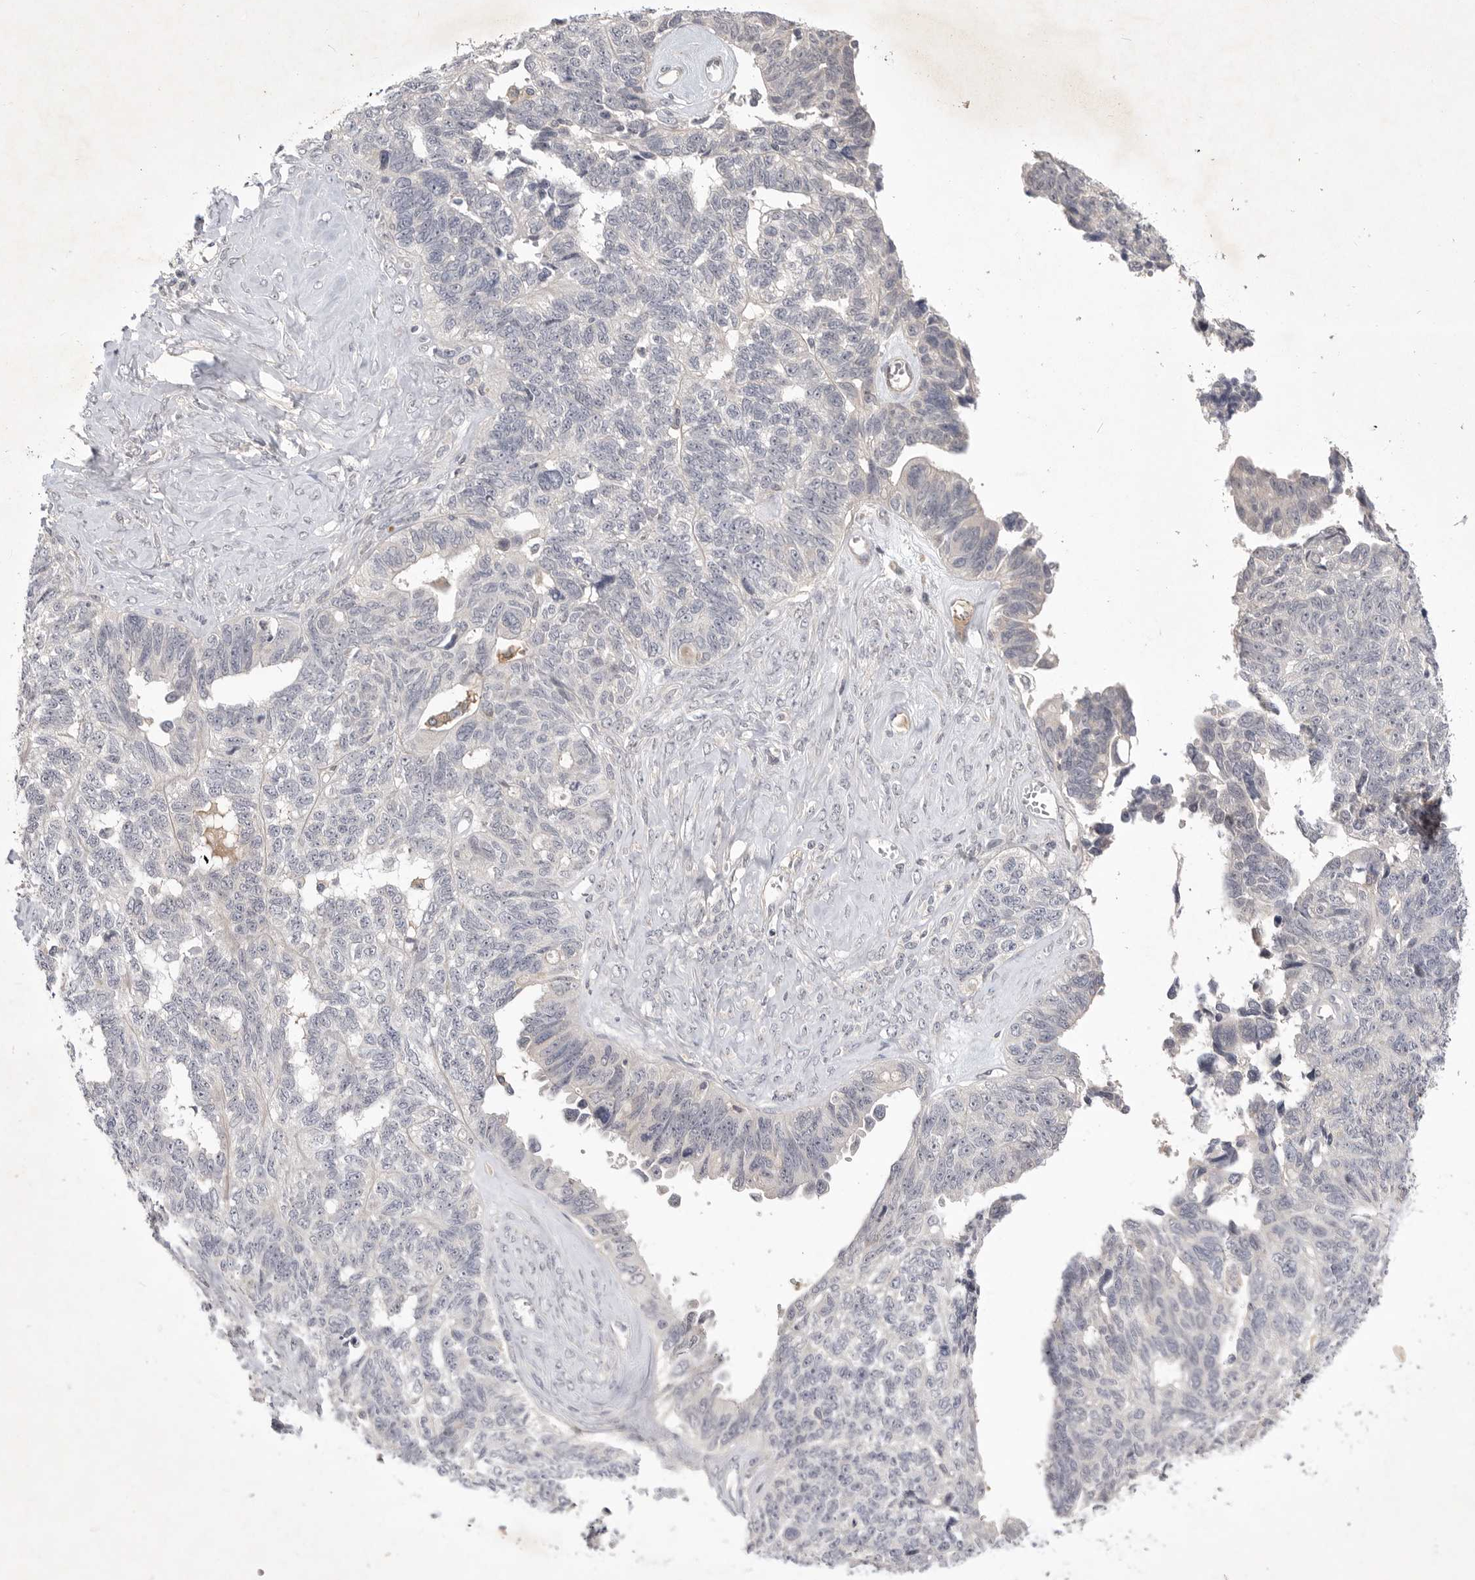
{"staining": {"intensity": "negative", "quantity": "none", "location": "none"}, "tissue": "ovarian cancer", "cell_type": "Tumor cells", "image_type": "cancer", "snomed": [{"axis": "morphology", "description": "Cystadenocarcinoma, serous, NOS"}, {"axis": "topography", "description": "Ovary"}], "caption": "Immunohistochemical staining of human serous cystadenocarcinoma (ovarian) shows no significant positivity in tumor cells.", "gene": "ITGAD", "patient": {"sex": "female", "age": 79}}